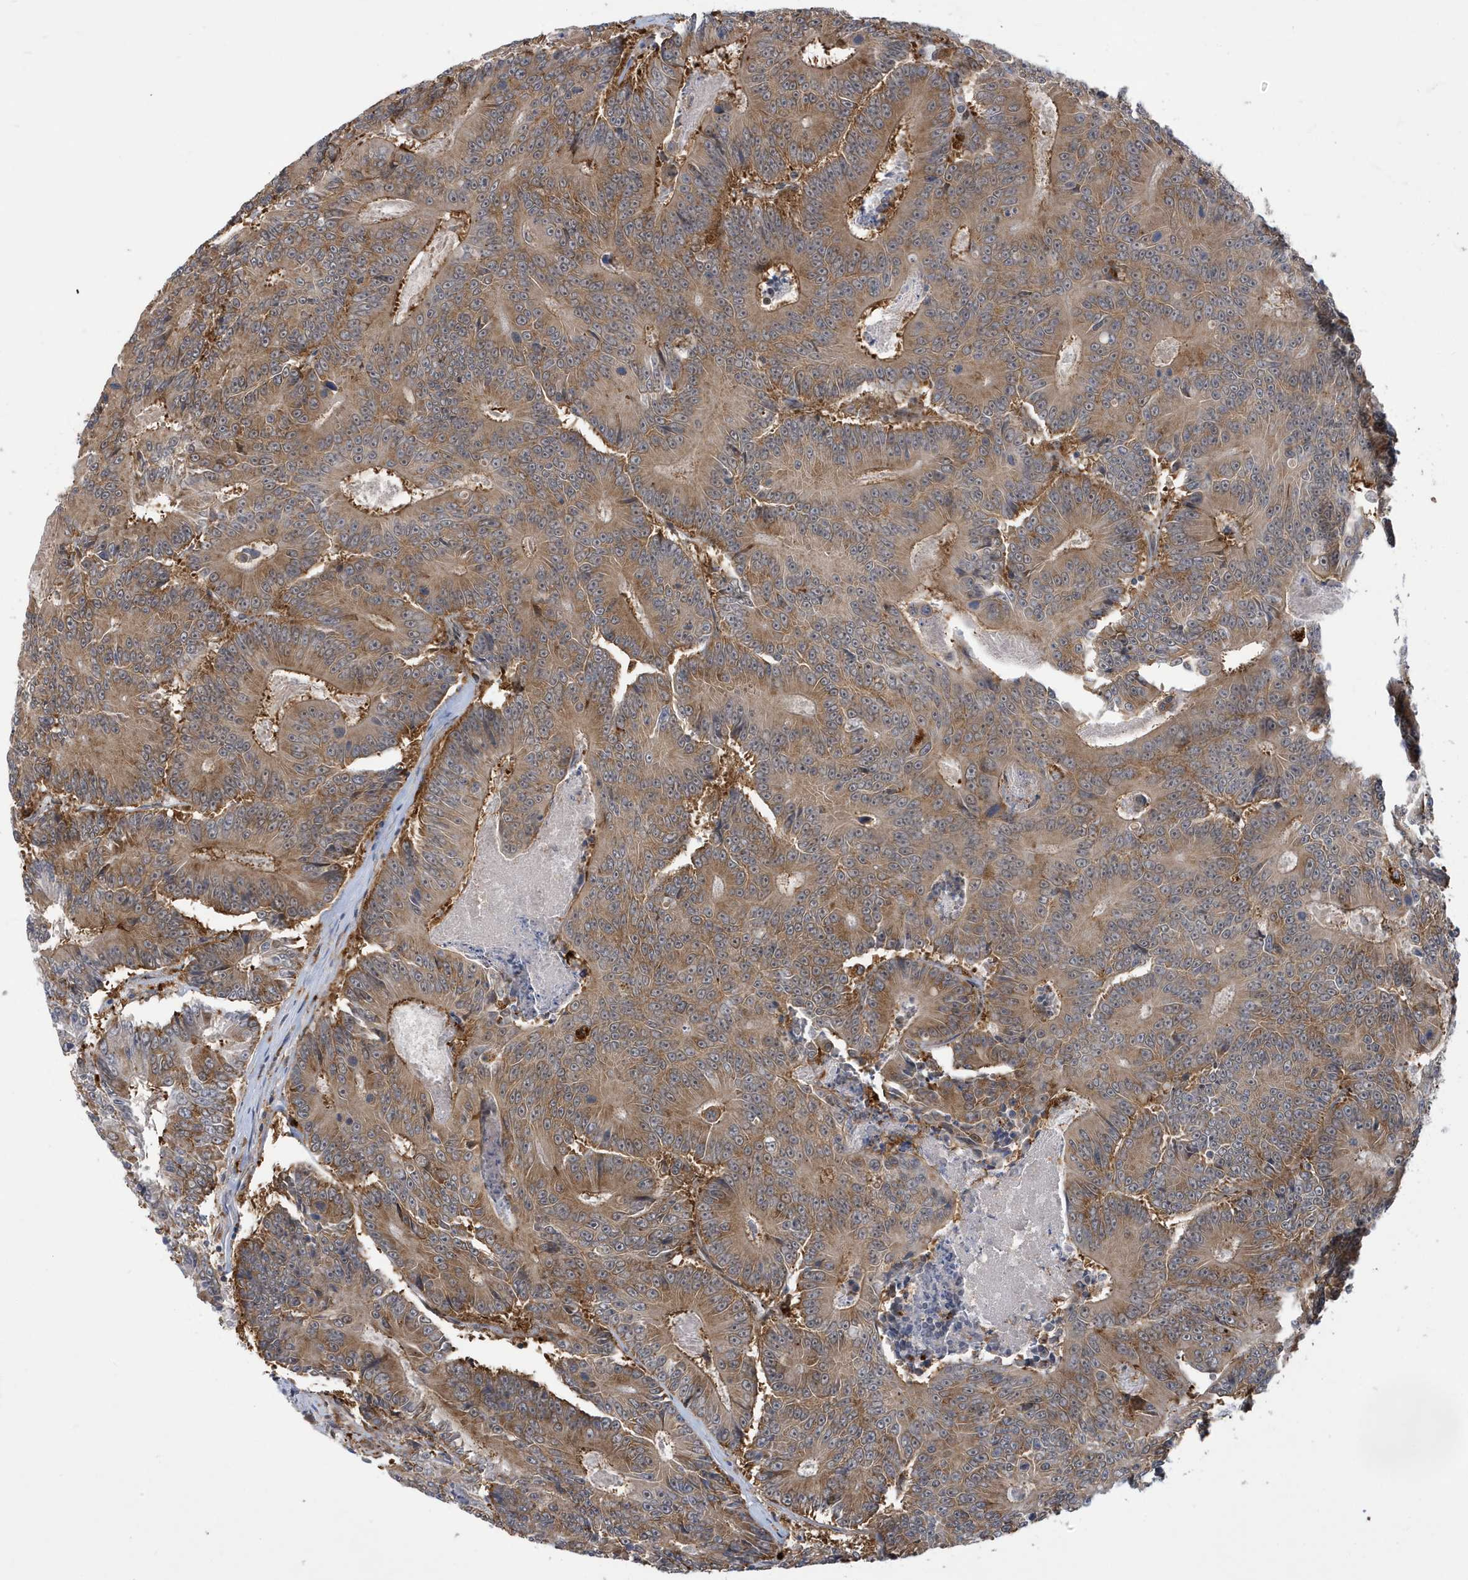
{"staining": {"intensity": "moderate", "quantity": ">75%", "location": "cytoplasmic/membranous"}, "tissue": "colorectal cancer", "cell_type": "Tumor cells", "image_type": "cancer", "snomed": [{"axis": "morphology", "description": "Adenocarcinoma, NOS"}, {"axis": "topography", "description": "Colon"}], "caption": "Tumor cells exhibit moderate cytoplasmic/membranous positivity in about >75% of cells in colorectal cancer. (Brightfield microscopy of DAB IHC at high magnification).", "gene": "ZNF507", "patient": {"sex": "male", "age": 83}}